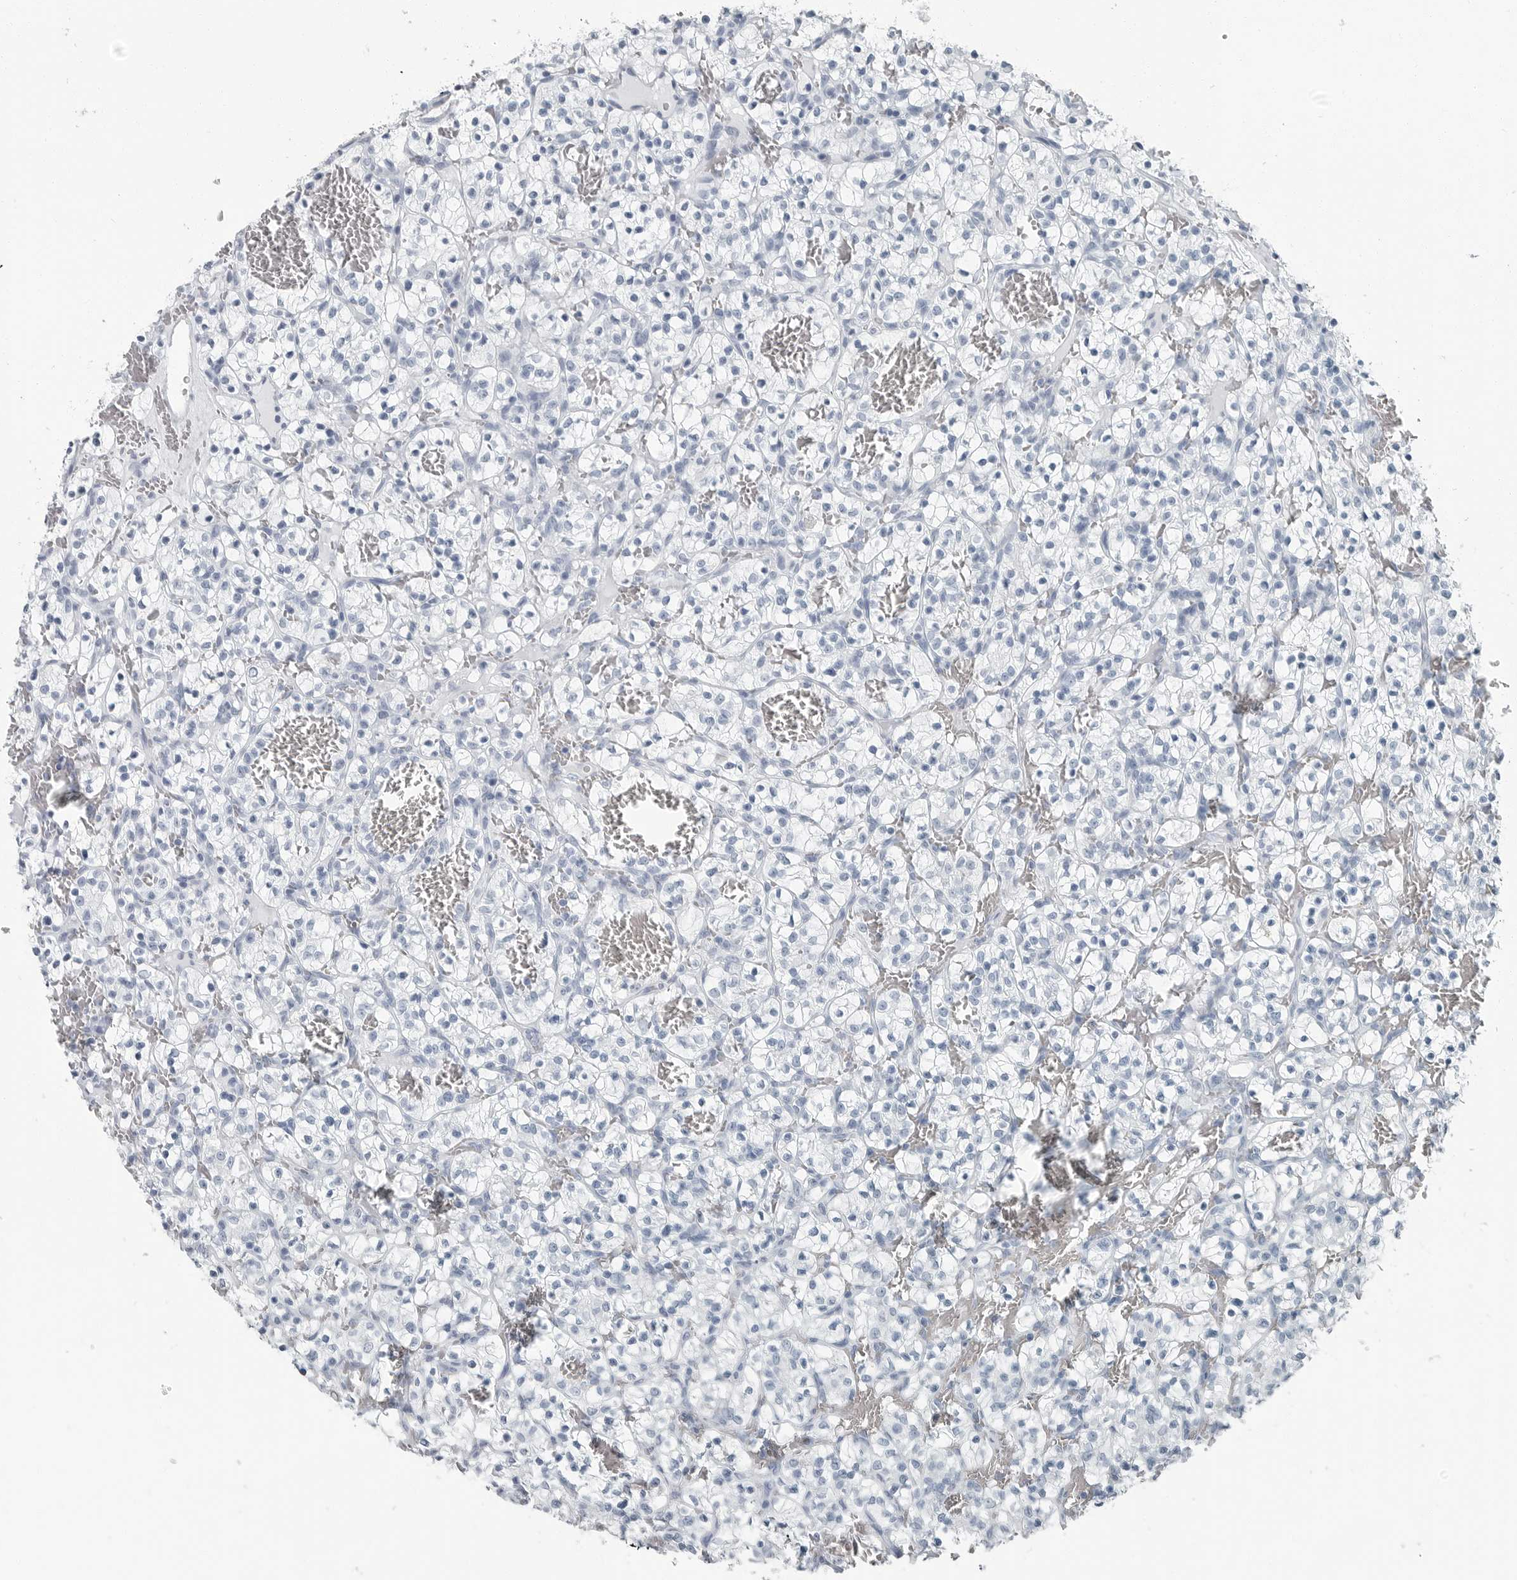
{"staining": {"intensity": "negative", "quantity": "none", "location": "none"}, "tissue": "renal cancer", "cell_type": "Tumor cells", "image_type": "cancer", "snomed": [{"axis": "morphology", "description": "Adenocarcinoma, NOS"}, {"axis": "topography", "description": "Kidney"}], "caption": "Renal cancer (adenocarcinoma) was stained to show a protein in brown. There is no significant positivity in tumor cells.", "gene": "FABP6", "patient": {"sex": "female", "age": 57}}